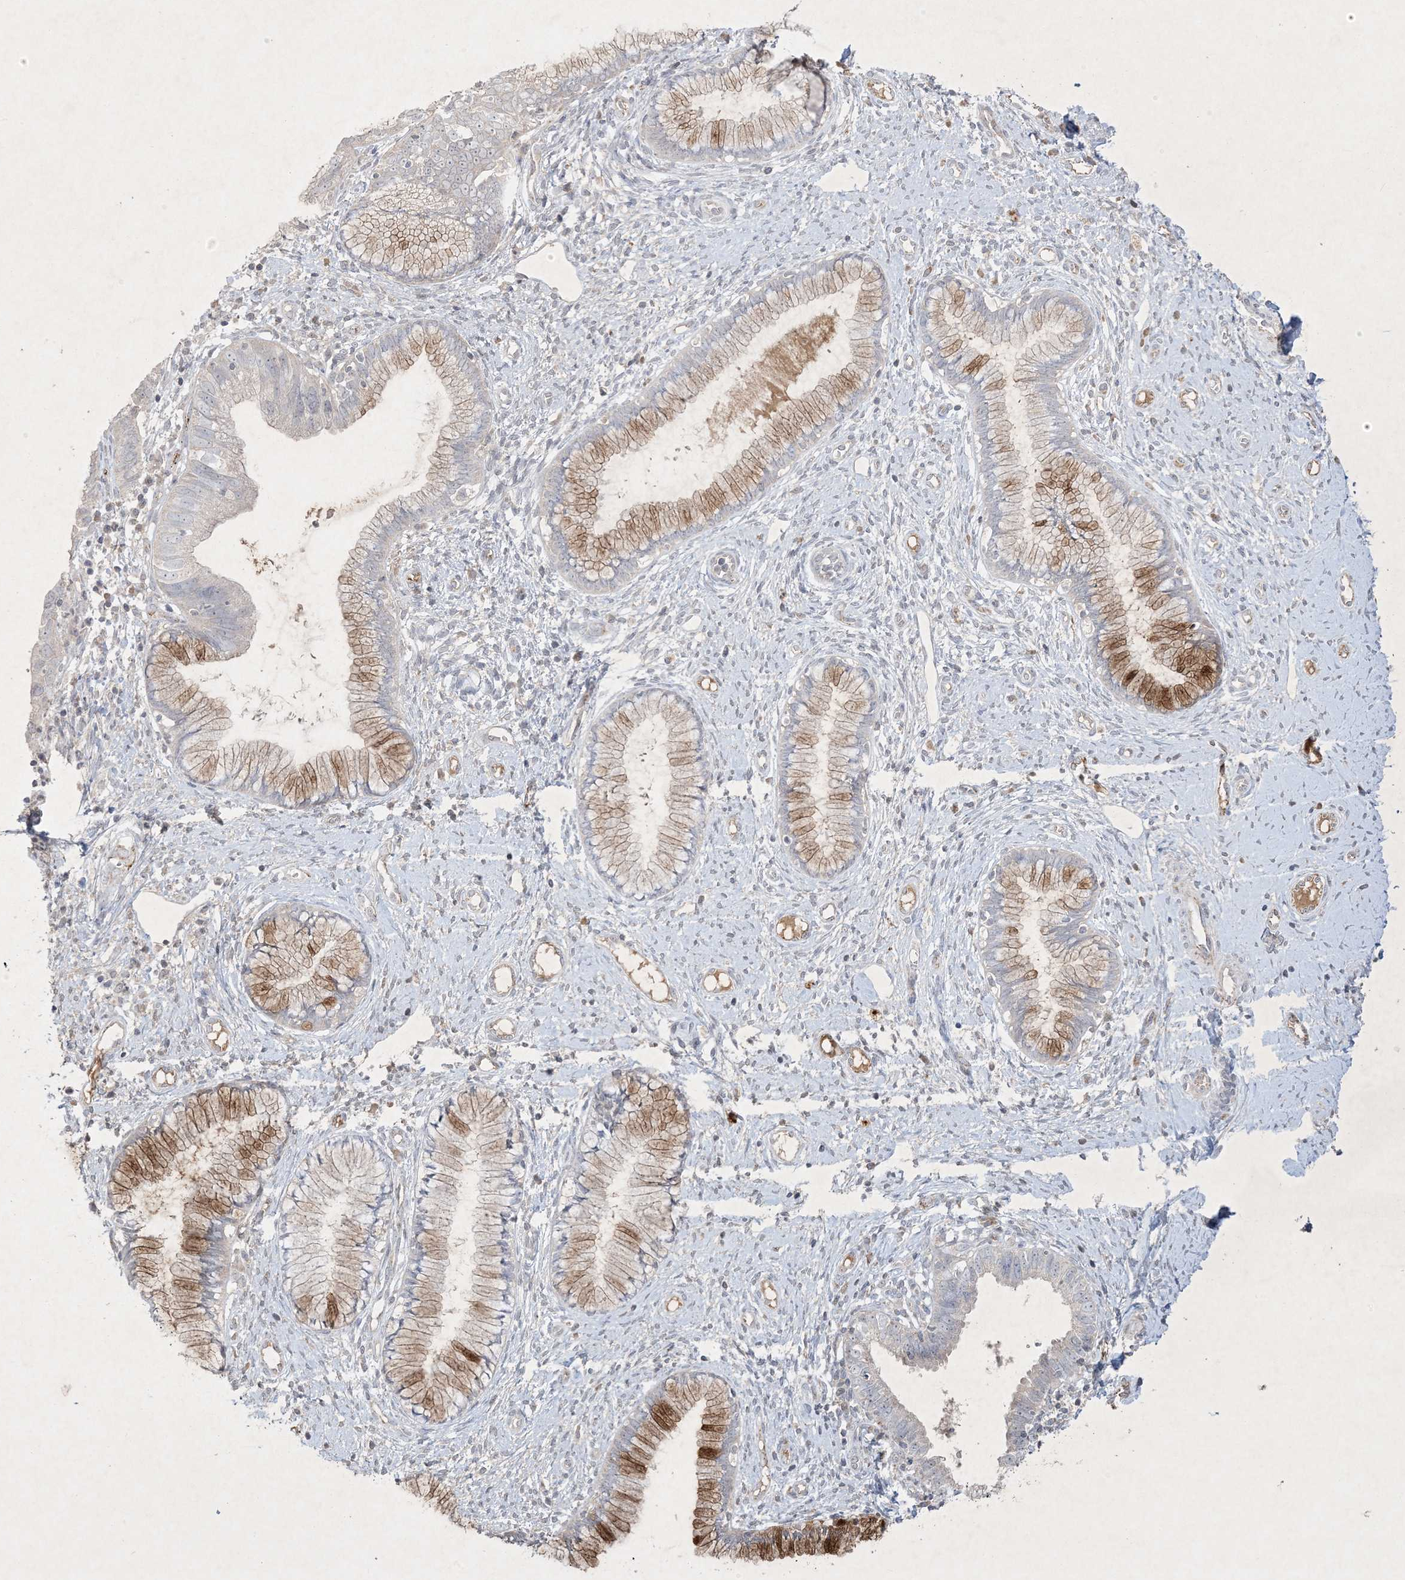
{"staining": {"intensity": "moderate", "quantity": ">75%", "location": "cytoplasmic/membranous"}, "tissue": "cervical cancer", "cell_type": "Tumor cells", "image_type": "cancer", "snomed": [{"axis": "morphology", "description": "Adenocarcinoma, NOS"}, {"axis": "topography", "description": "Cervix"}], "caption": "Immunohistochemistry (IHC) of human cervical cancer (adenocarcinoma) exhibits medium levels of moderate cytoplasmic/membranous expression in approximately >75% of tumor cells.", "gene": "PRSS36", "patient": {"sex": "female", "age": 36}}